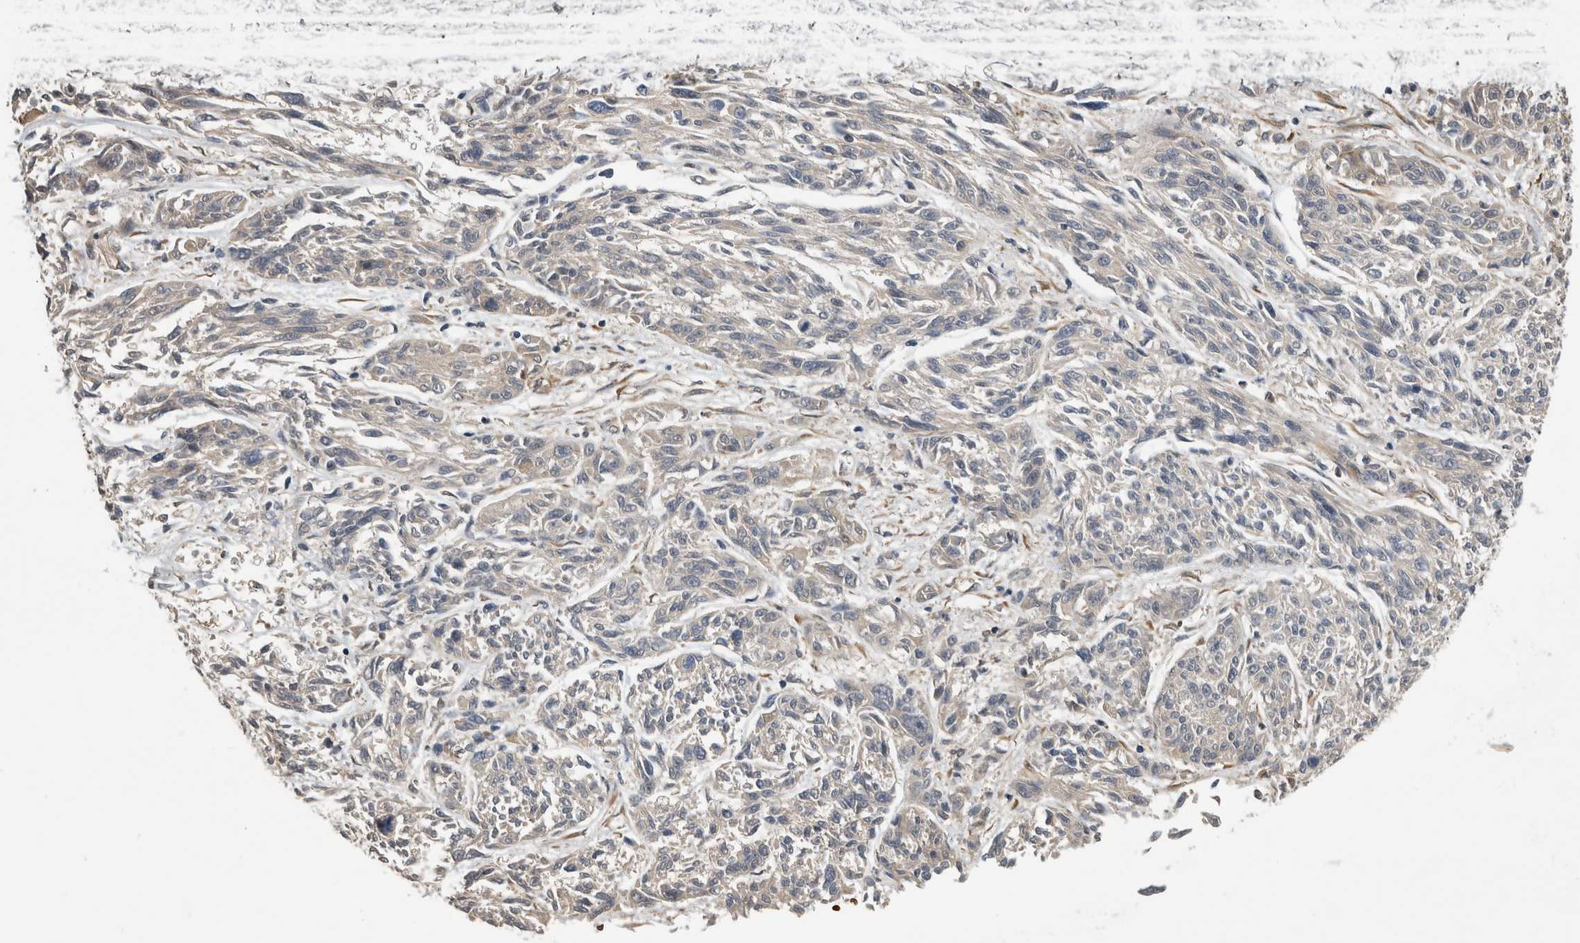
{"staining": {"intensity": "negative", "quantity": "none", "location": "none"}, "tissue": "melanoma", "cell_type": "Tumor cells", "image_type": "cancer", "snomed": [{"axis": "morphology", "description": "Malignant melanoma, NOS"}, {"axis": "topography", "description": "Skin"}], "caption": "Tumor cells are negative for protein expression in human melanoma. Nuclei are stained in blue.", "gene": "APOL2", "patient": {"sex": "male", "age": 53}}